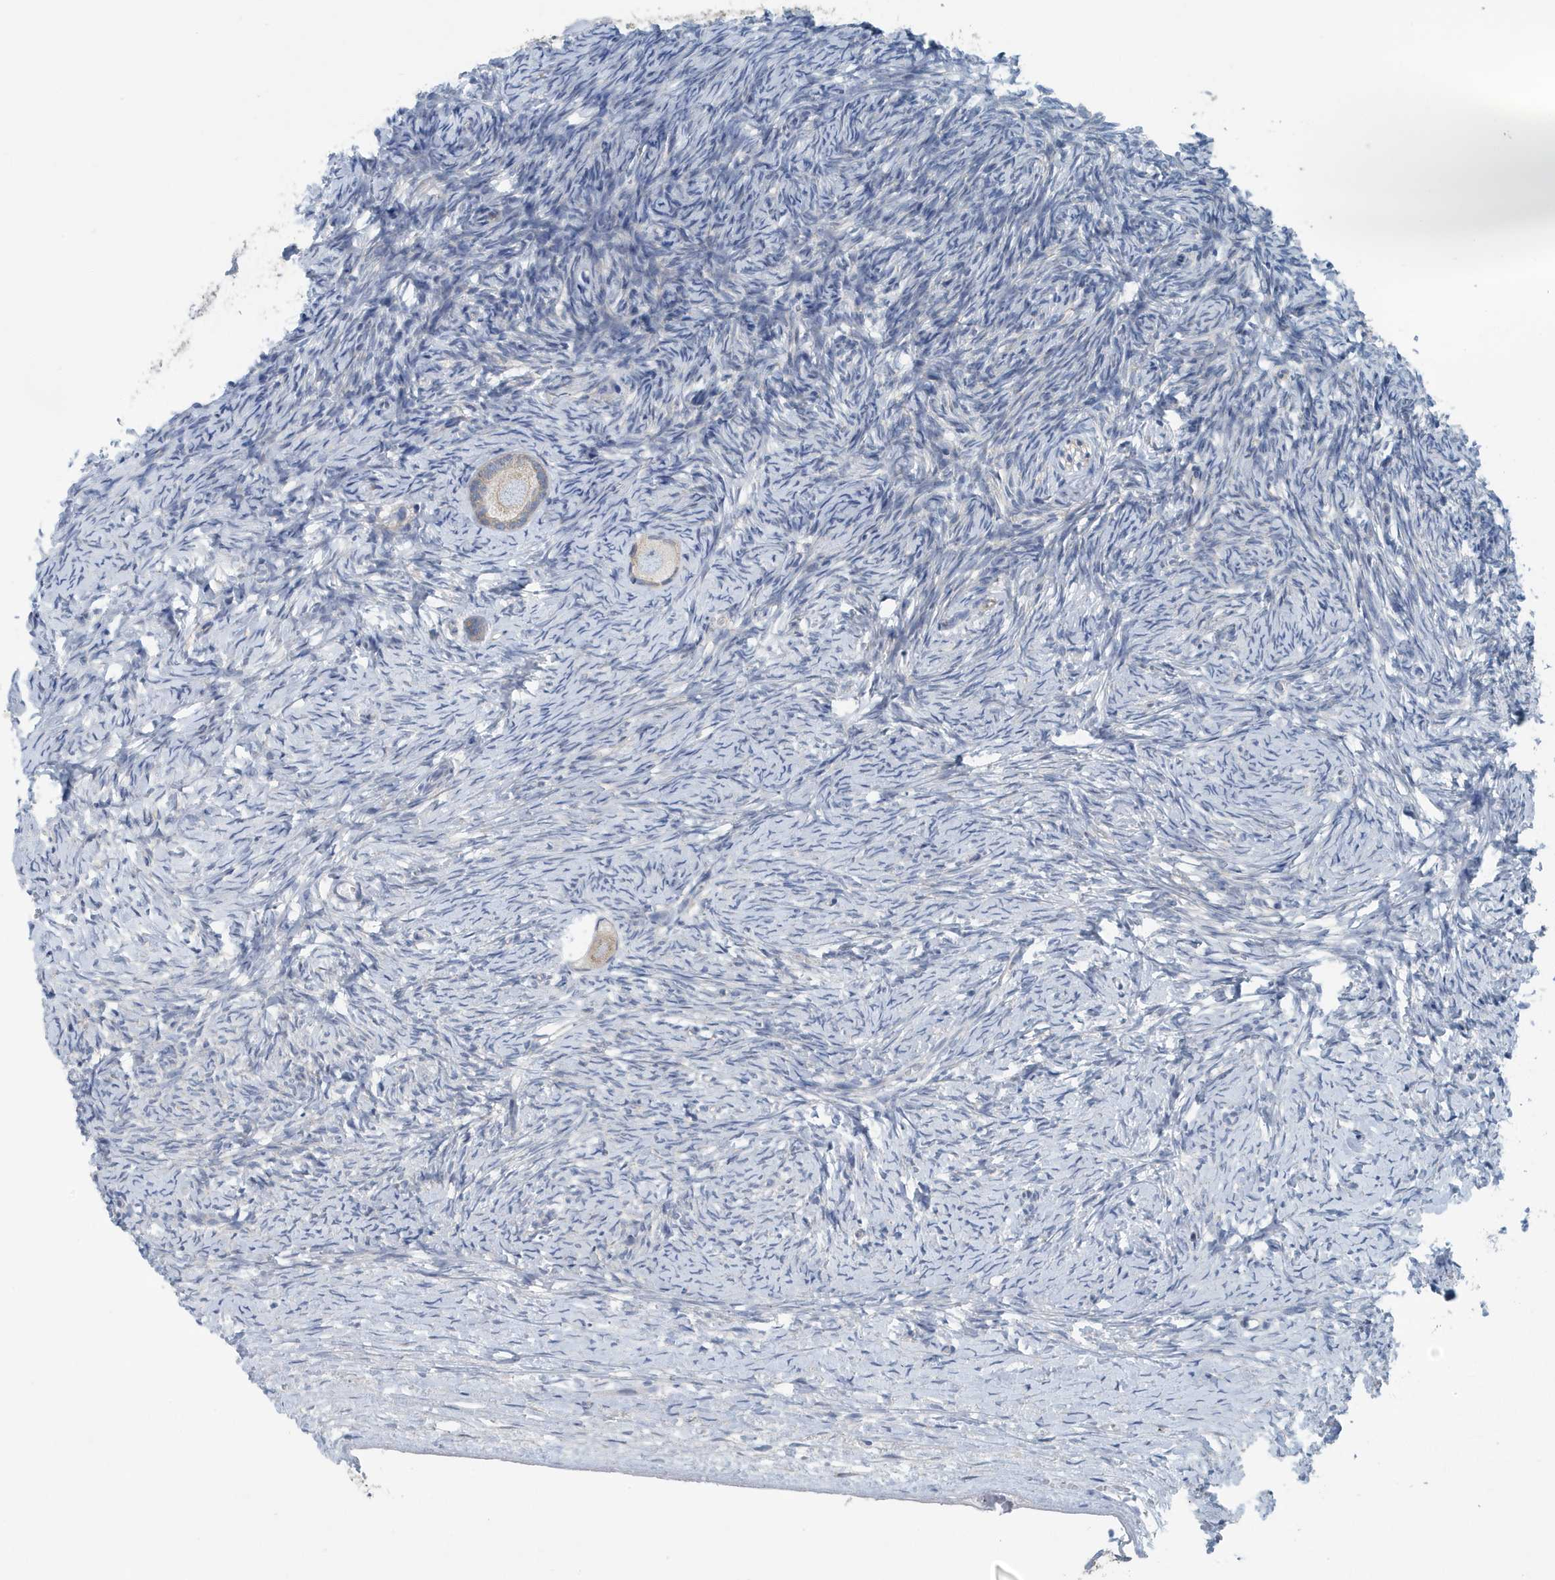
{"staining": {"intensity": "weak", "quantity": "25%-75%", "location": "cytoplasmic/membranous"}, "tissue": "ovary", "cell_type": "Follicle cells", "image_type": "normal", "snomed": [{"axis": "morphology", "description": "Normal tissue, NOS"}, {"axis": "morphology", "description": "Developmental malformation"}, {"axis": "topography", "description": "Ovary"}], "caption": "Human ovary stained for a protein (brown) demonstrates weak cytoplasmic/membranous positive positivity in about 25%-75% of follicle cells.", "gene": "PPM1M", "patient": {"sex": "female", "age": 39}}